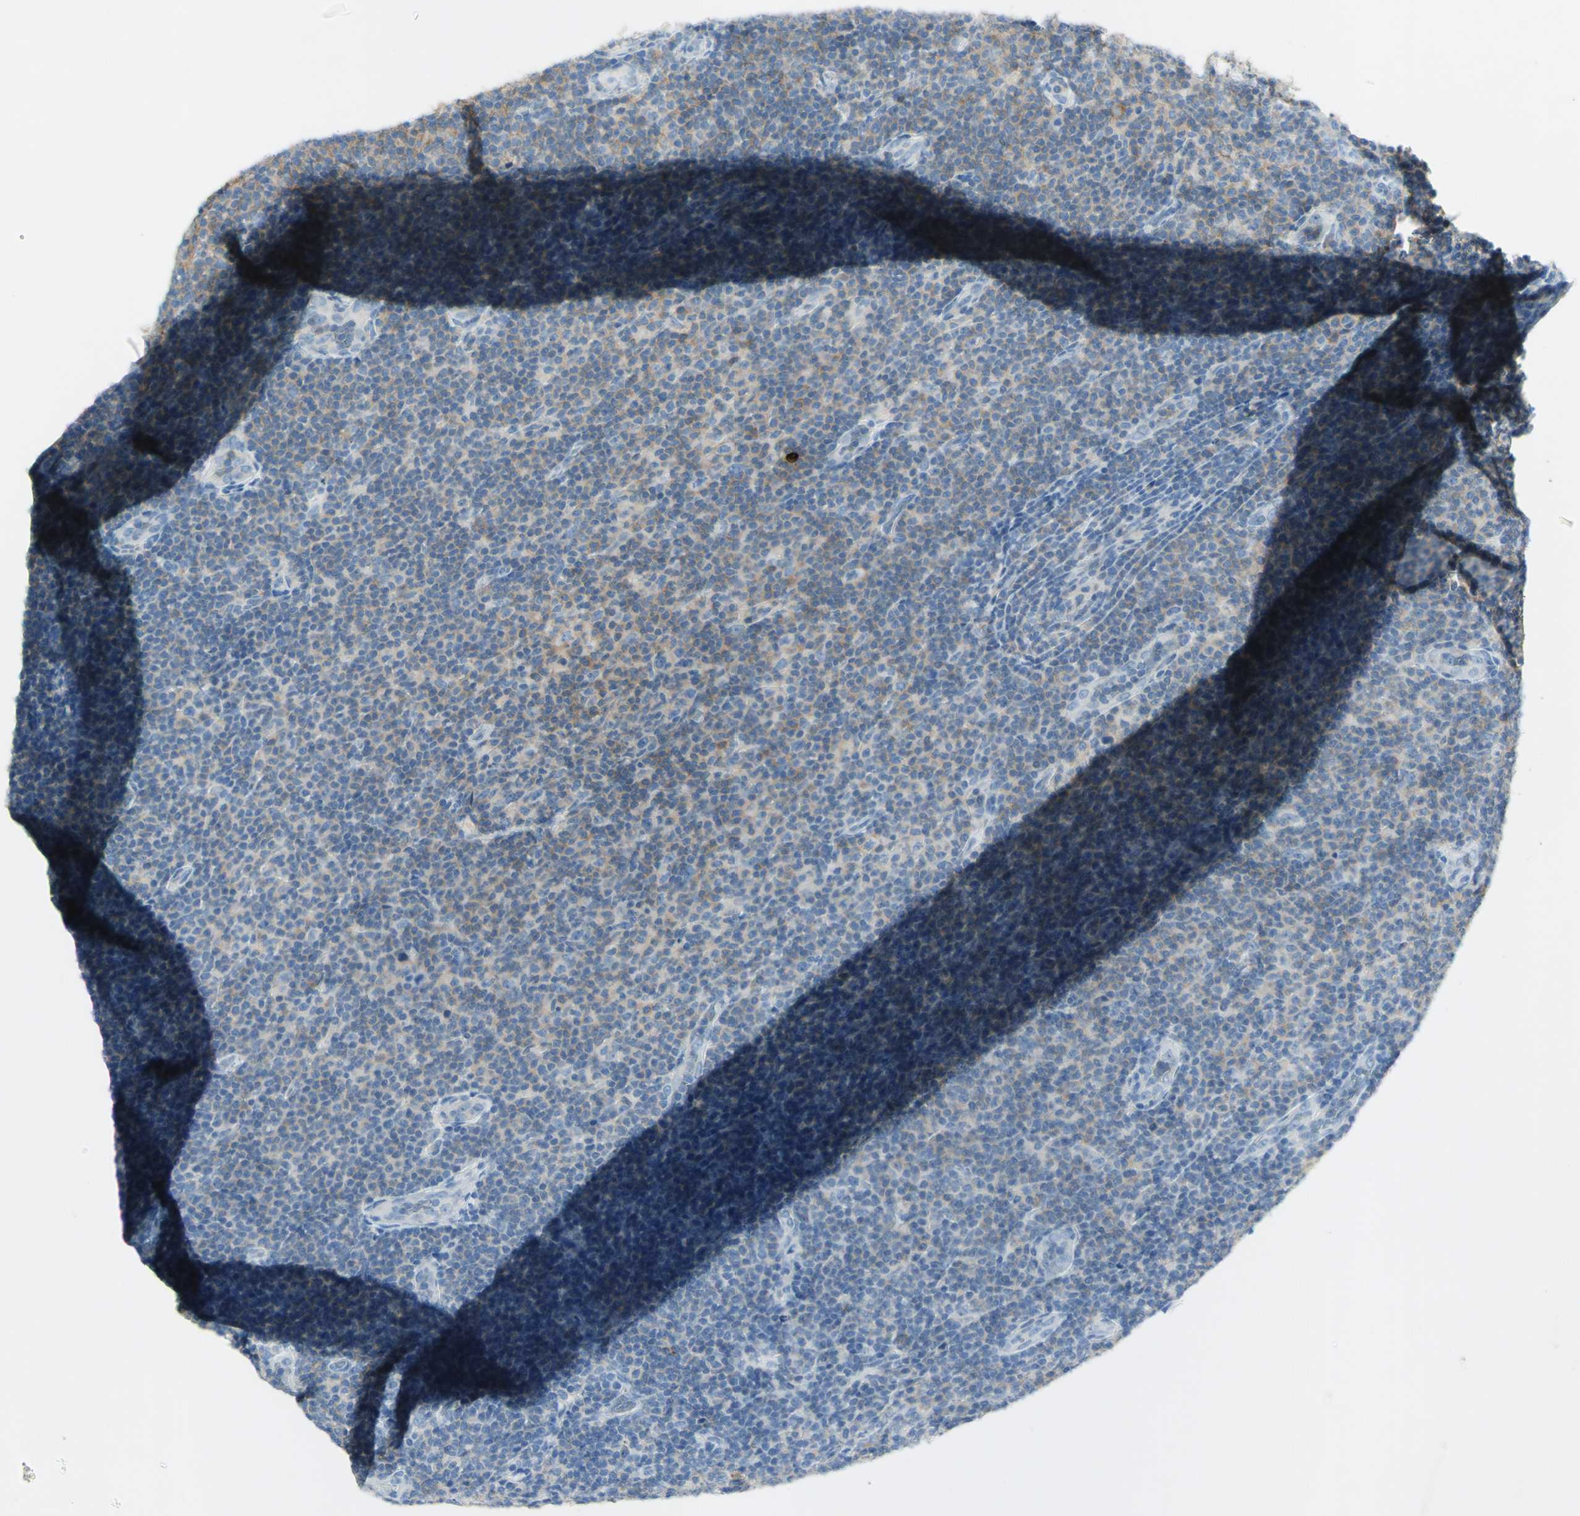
{"staining": {"intensity": "weak", "quantity": ">75%", "location": "cytoplasmic/membranous"}, "tissue": "lymphoma", "cell_type": "Tumor cells", "image_type": "cancer", "snomed": [{"axis": "morphology", "description": "Malignant lymphoma, non-Hodgkin's type, Low grade"}, {"axis": "topography", "description": "Lymph node"}], "caption": "IHC of human lymphoma exhibits low levels of weak cytoplasmic/membranous expression in approximately >75% of tumor cells. (DAB (3,3'-diaminobenzidine) IHC, brown staining for protein, blue staining for nuclei).", "gene": "GDF15", "patient": {"sex": "male", "age": 83}}